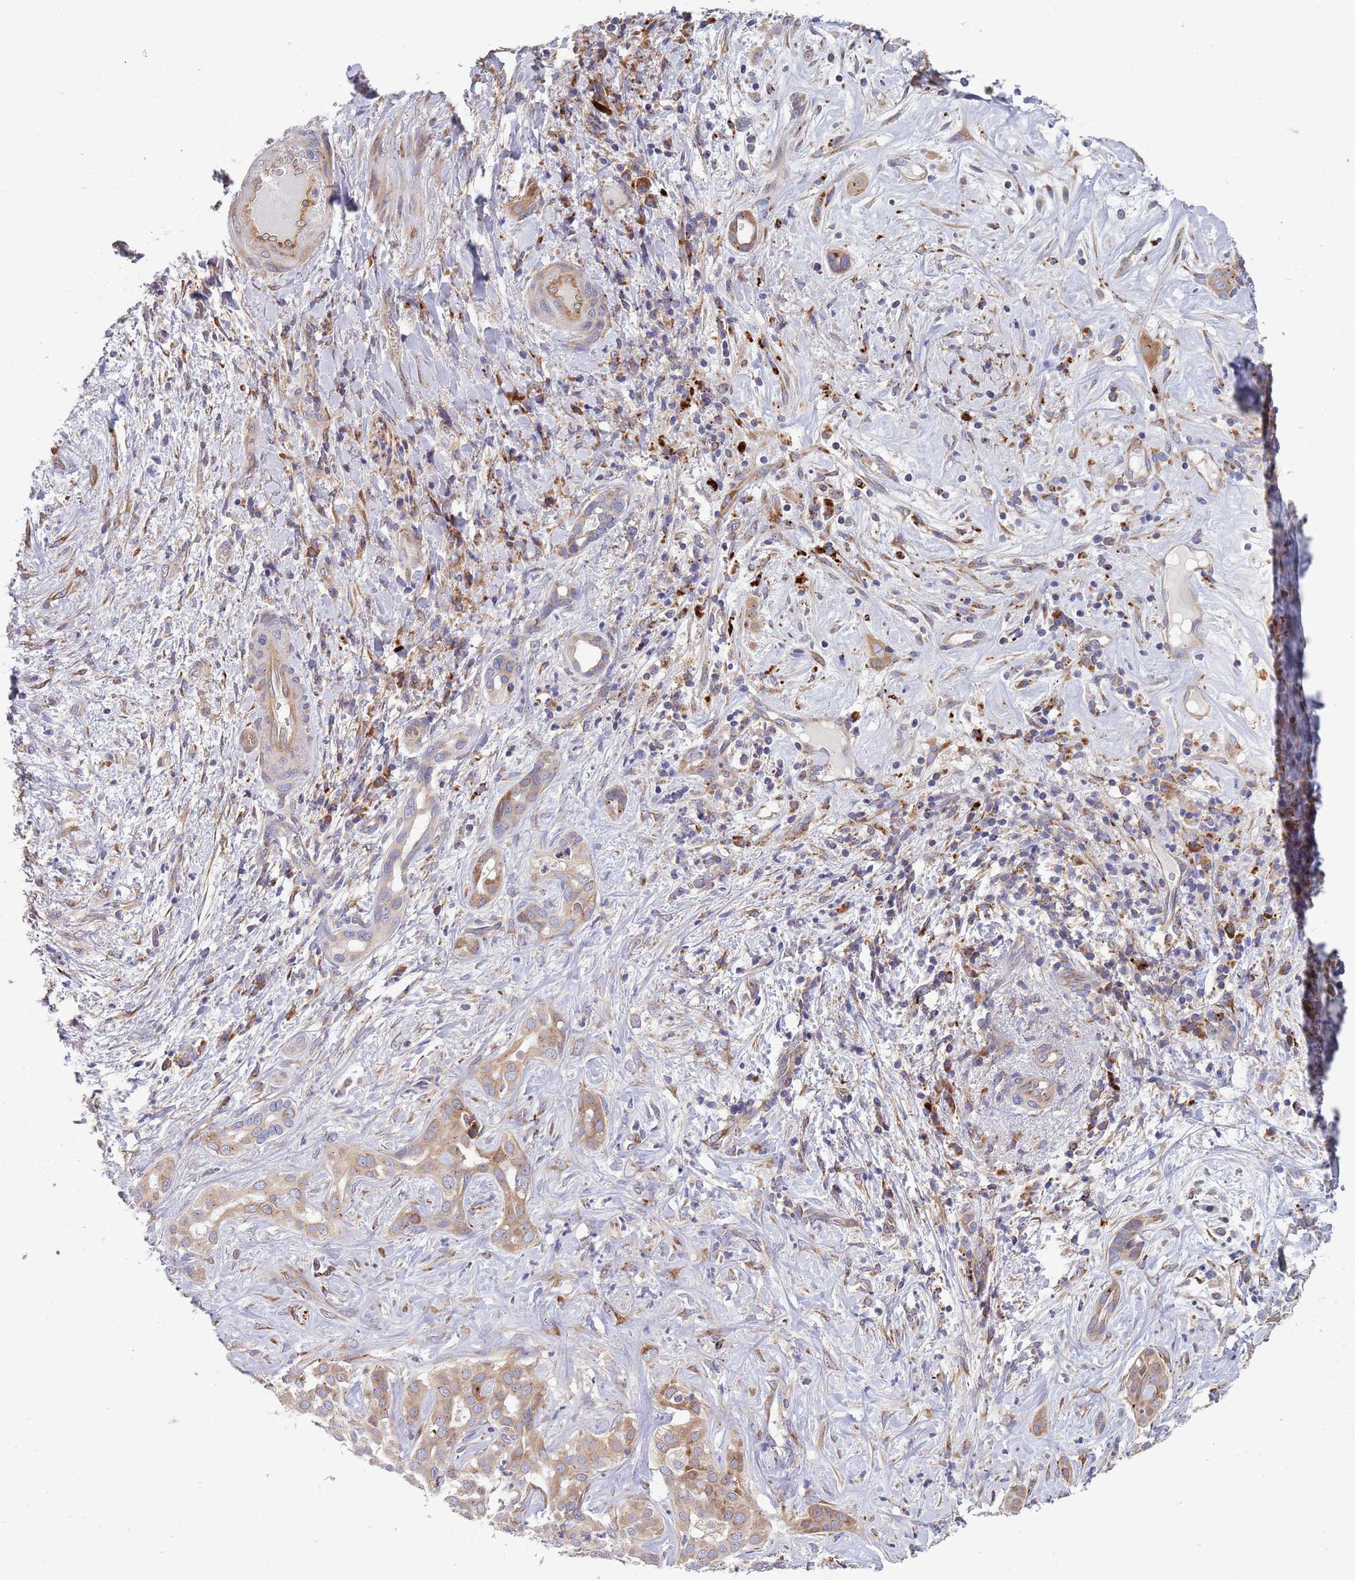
{"staining": {"intensity": "moderate", "quantity": ">75%", "location": "cytoplasmic/membranous"}, "tissue": "liver cancer", "cell_type": "Tumor cells", "image_type": "cancer", "snomed": [{"axis": "morphology", "description": "Cholangiocarcinoma"}, {"axis": "topography", "description": "Liver"}], "caption": "Immunohistochemical staining of human liver cancer reveals moderate cytoplasmic/membranous protein staining in about >75% of tumor cells.", "gene": "ARMCX6", "patient": {"sex": "male", "age": 67}}